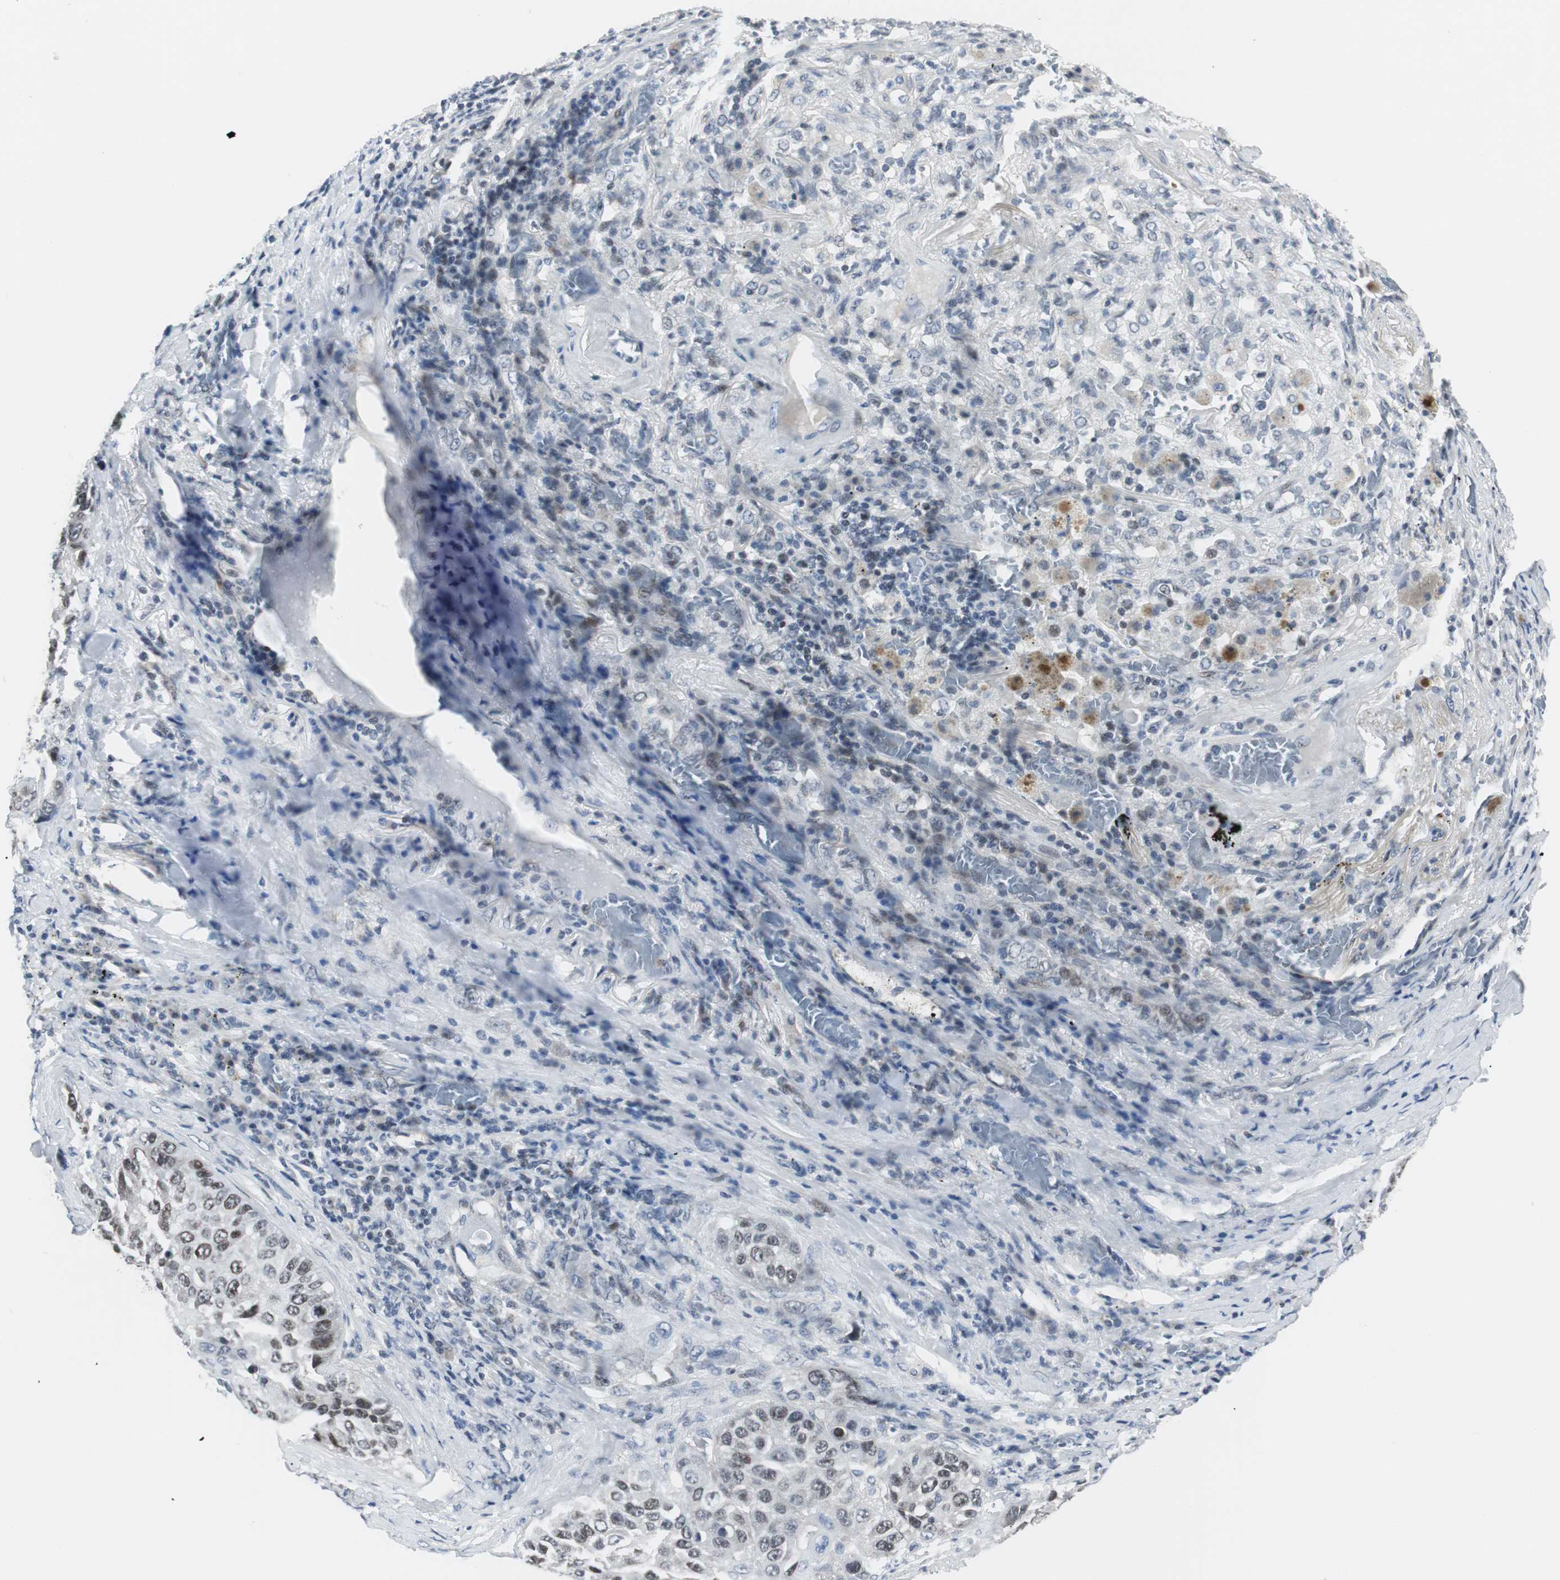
{"staining": {"intensity": "weak", "quantity": "25%-75%", "location": "nuclear"}, "tissue": "lung cancer", "cell_type": "Tumor cells", "image_type": "cancer", "snomed": [{"axis": "morphology", "description": "Squamous cell carcinoma, NOS"}, {"axis": "topography", "description": "Lung"}], "caption": "IHC micrograph of neoplastic tissue: human lung cancer (squamous cell carcinoma) stained using immunohistochemistry (IHC) displays low levels of weak protein expression localized specifically in the nuclear of tumor cells, appearing as a nuclear brown color.", "gene": "MTA1", "patient": {"sex": "male", "age": 57}}